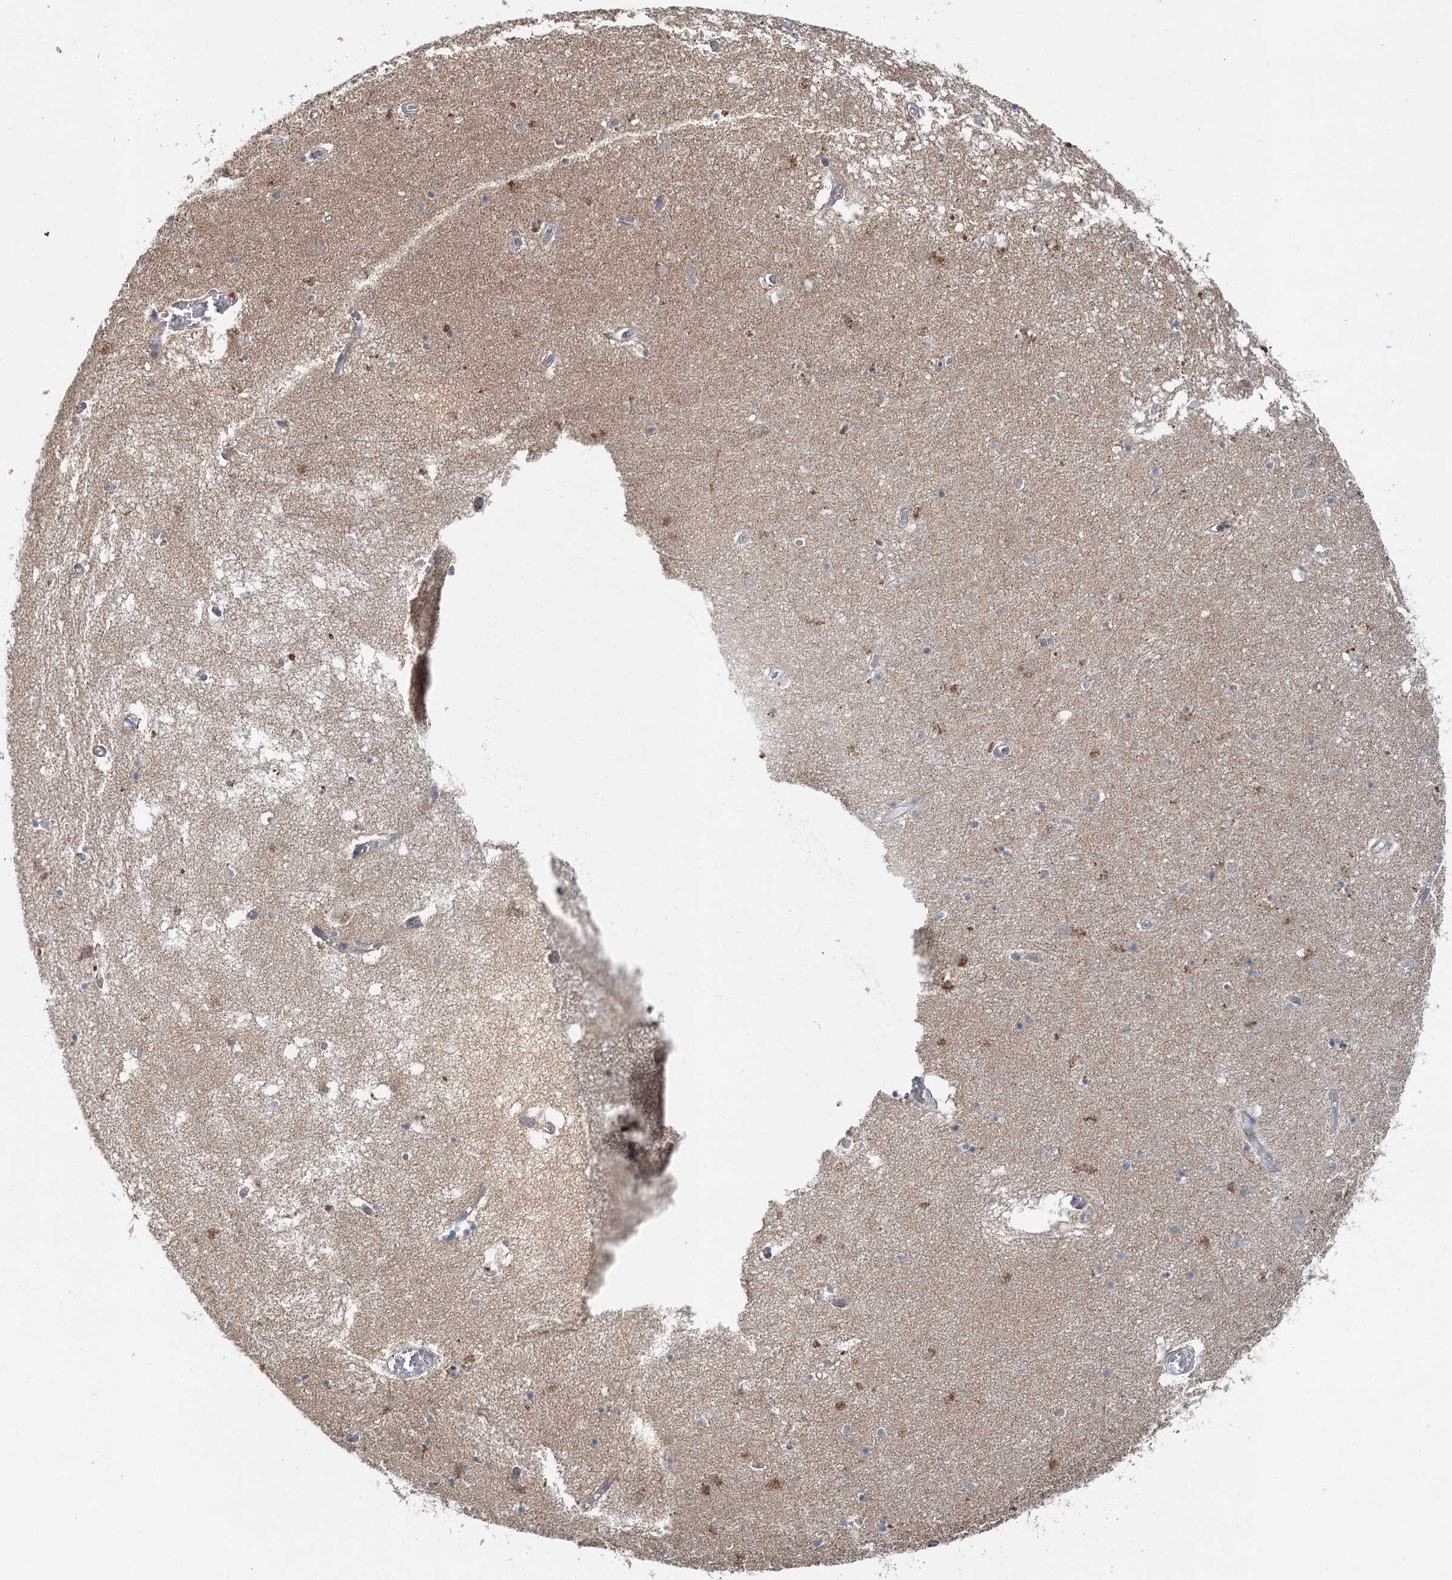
{"staining": {"intensity": "weak", "quantity": "<25%", "location": "cytoplasmic/membranous"}, "tissue": "hippocampus", "cell_type": "Glial cells", "image_type": "normal", "snomed": [{"axis": "morphology", "description": "Normal tissue, NOS"}, {"axis": "topography", "description": "Hippocampus"}], "caption": "DAB immunohistochemical staining of unremarkable hippocampus demonstrates no significant expression in glial cells.", "gene": "SKIC3", "patient": {"sex": "male", "age": 70}}